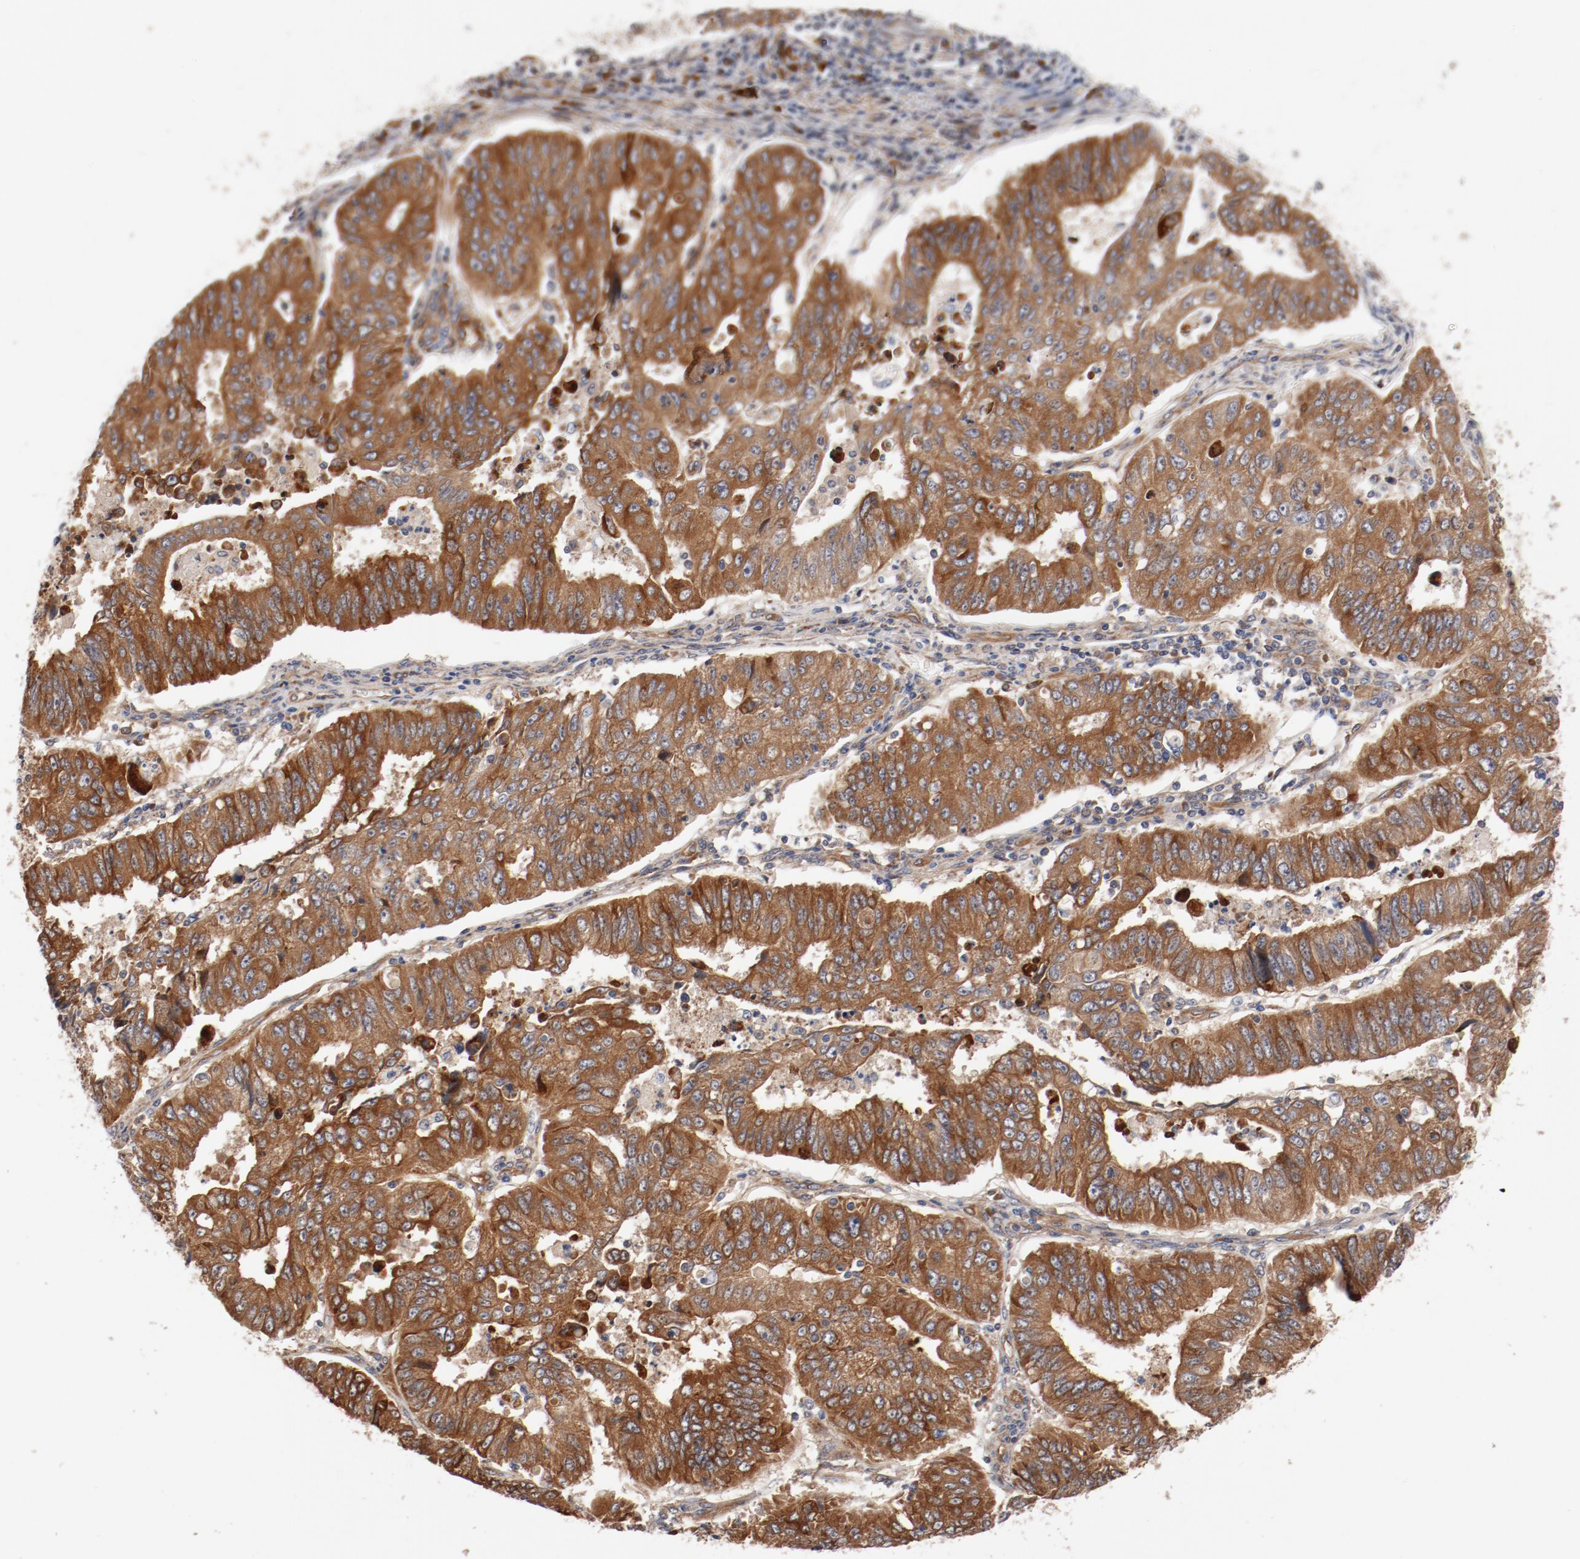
{"staining": {"intensity": "strong", "quantity": ">75%", "location": "cytoplasmic/membranous"}, "tissue": "endometrial cancer", "cell_type": "Tumor cells", "image_type": "cancer", "snomed": [{"axis": "morphology", "description": "Adenocarcinoma, NOS"}, {"axis": "topography", "description": "Endometrium"}], "caption": "Endometrial cancer stained with IHC demonstrates strong cytoplasmic/membranous positivity in approximately >75% of tumor cells.", "gene": "PITPNM2", "patient": {"sex": "female", "age": 42}}